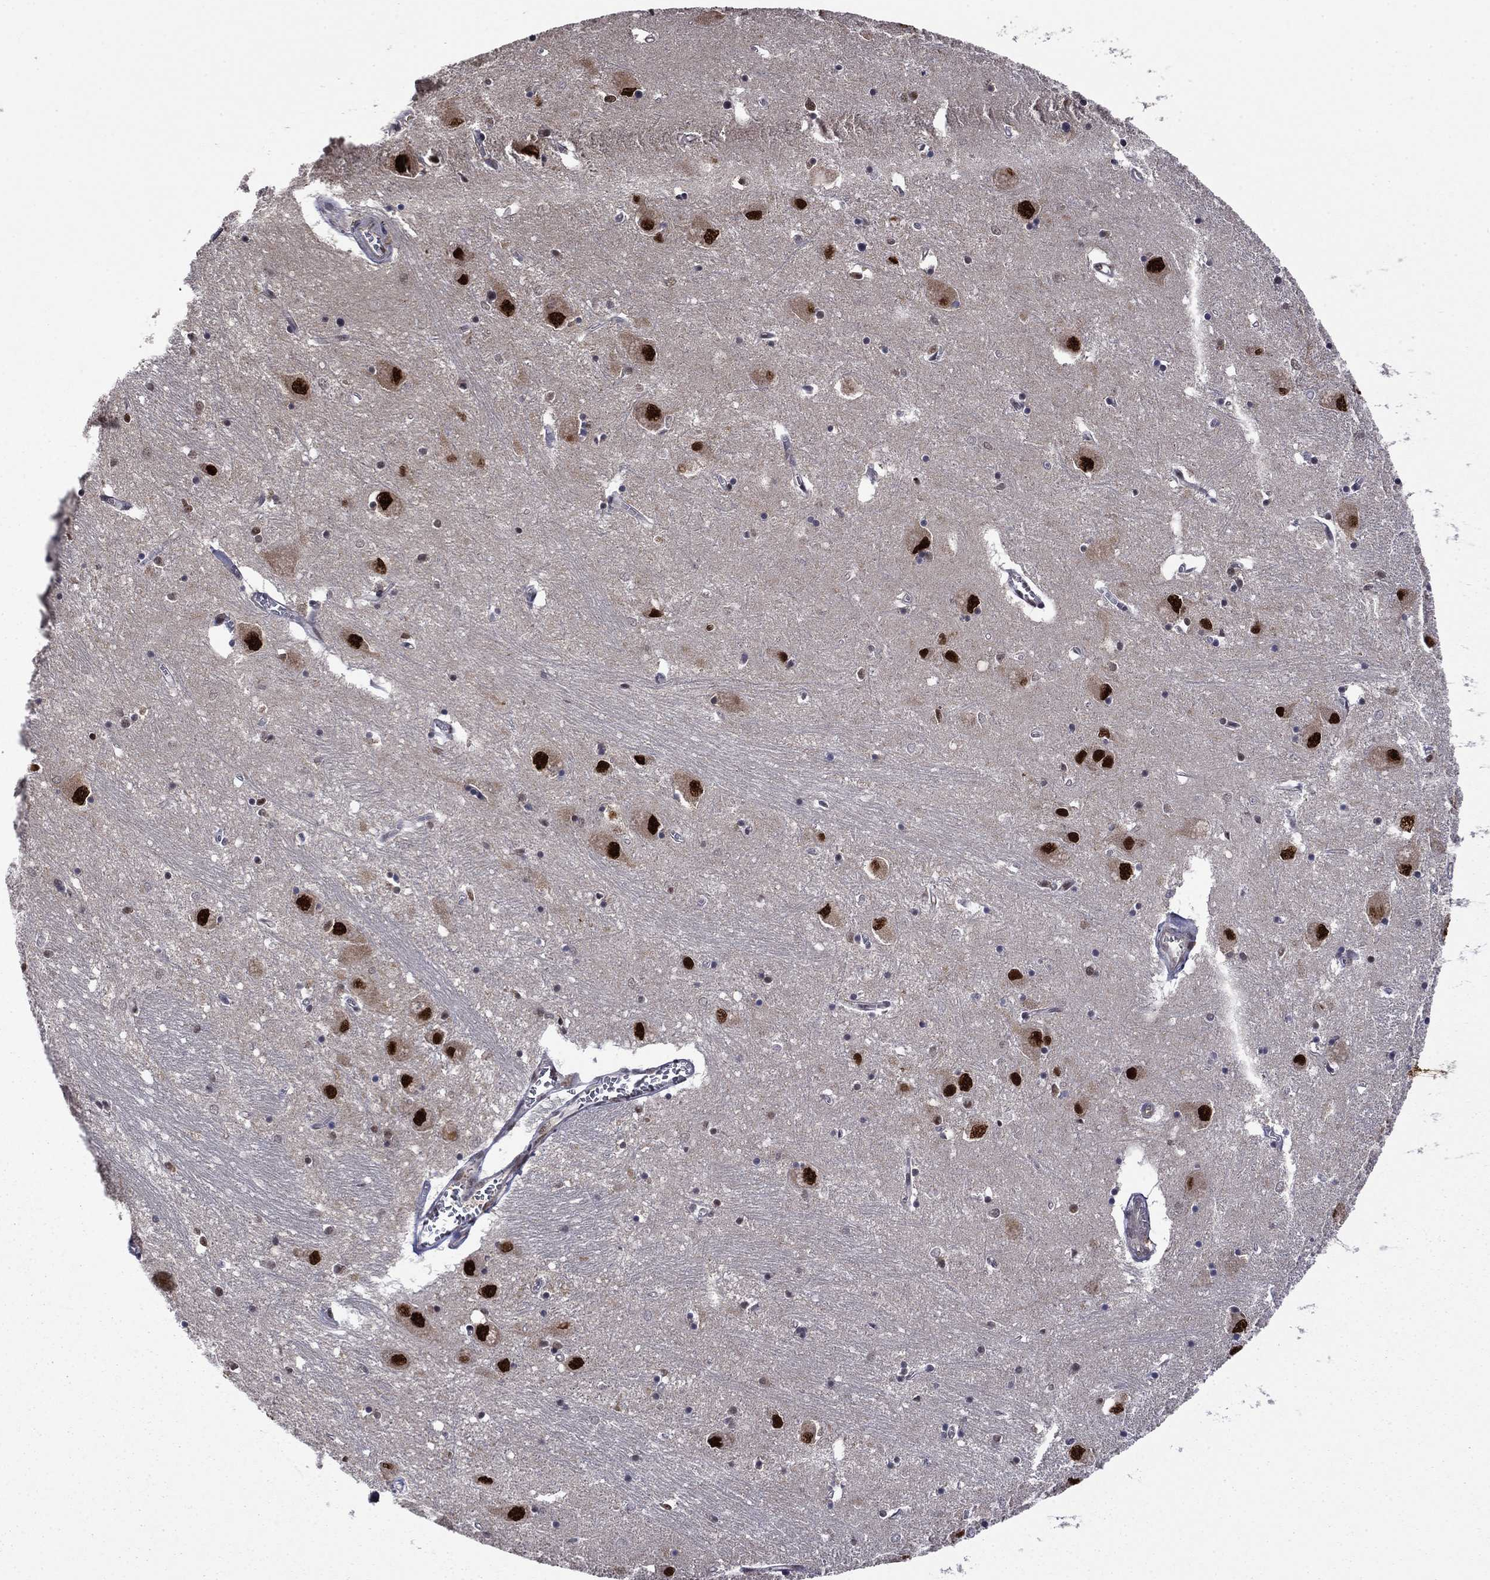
{"staining": {"intensity": "strong", "quantity": "<25%", "location": "nuclear"}, "tissue": "caudate", "cell_type": "Glial cells", "image_type": "normal", "snomed": [{"axis": "morphology", "description": "Normal tissue, NOS"}, {"axis": "topography", "description": "Lateral ventricle wall"}], "caption": "Protein staining by immunohistochemistry (IHC) displays strong nuclear staining in approximately <25% of glial cells in unremarkable caudate. The protein of interest is shown in brown color, while the nuclei are stained blue.", "gene": "PSMD2", "patient": {"sex": "male", "age": 54}}